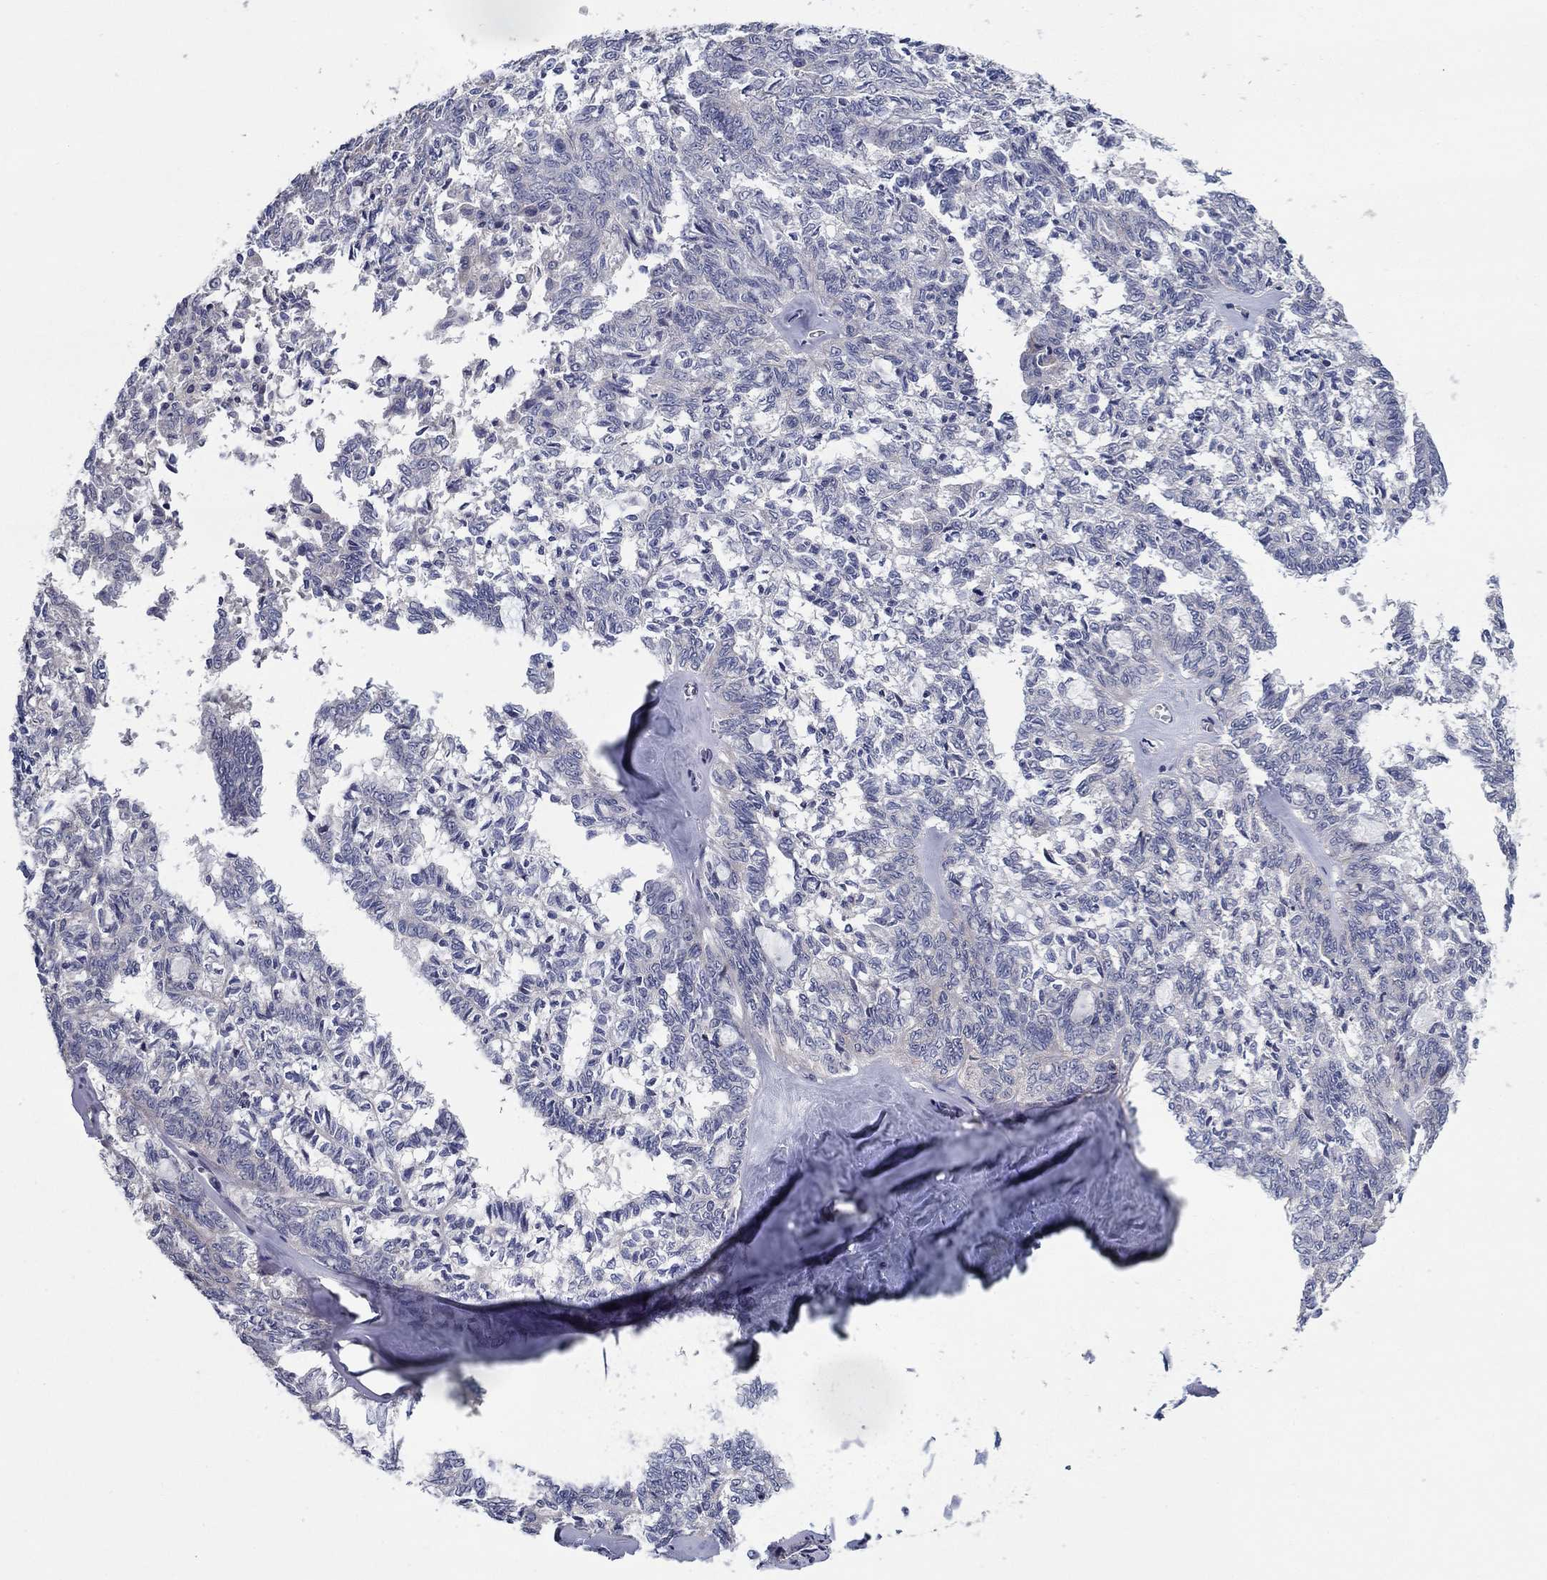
{"staining": {"intensity": "negative", "quantity": "none", "location": "none"}, "tissue": "ovarian cancer", "cell_type": "Tumor cells", "image_type": "cancer", "snomed": [{"axis": "morphology", "description": "Cystadenocarcinoma, serous, NOS"}, {"axis": "topography", "description": "Ovary"}], "caption": "Tumor cells are negative for protein expression in human serous cystadenocarcinoma (ovarian).", "gene": "GRK7", "patient": {"sex": "female", "age": 71}}